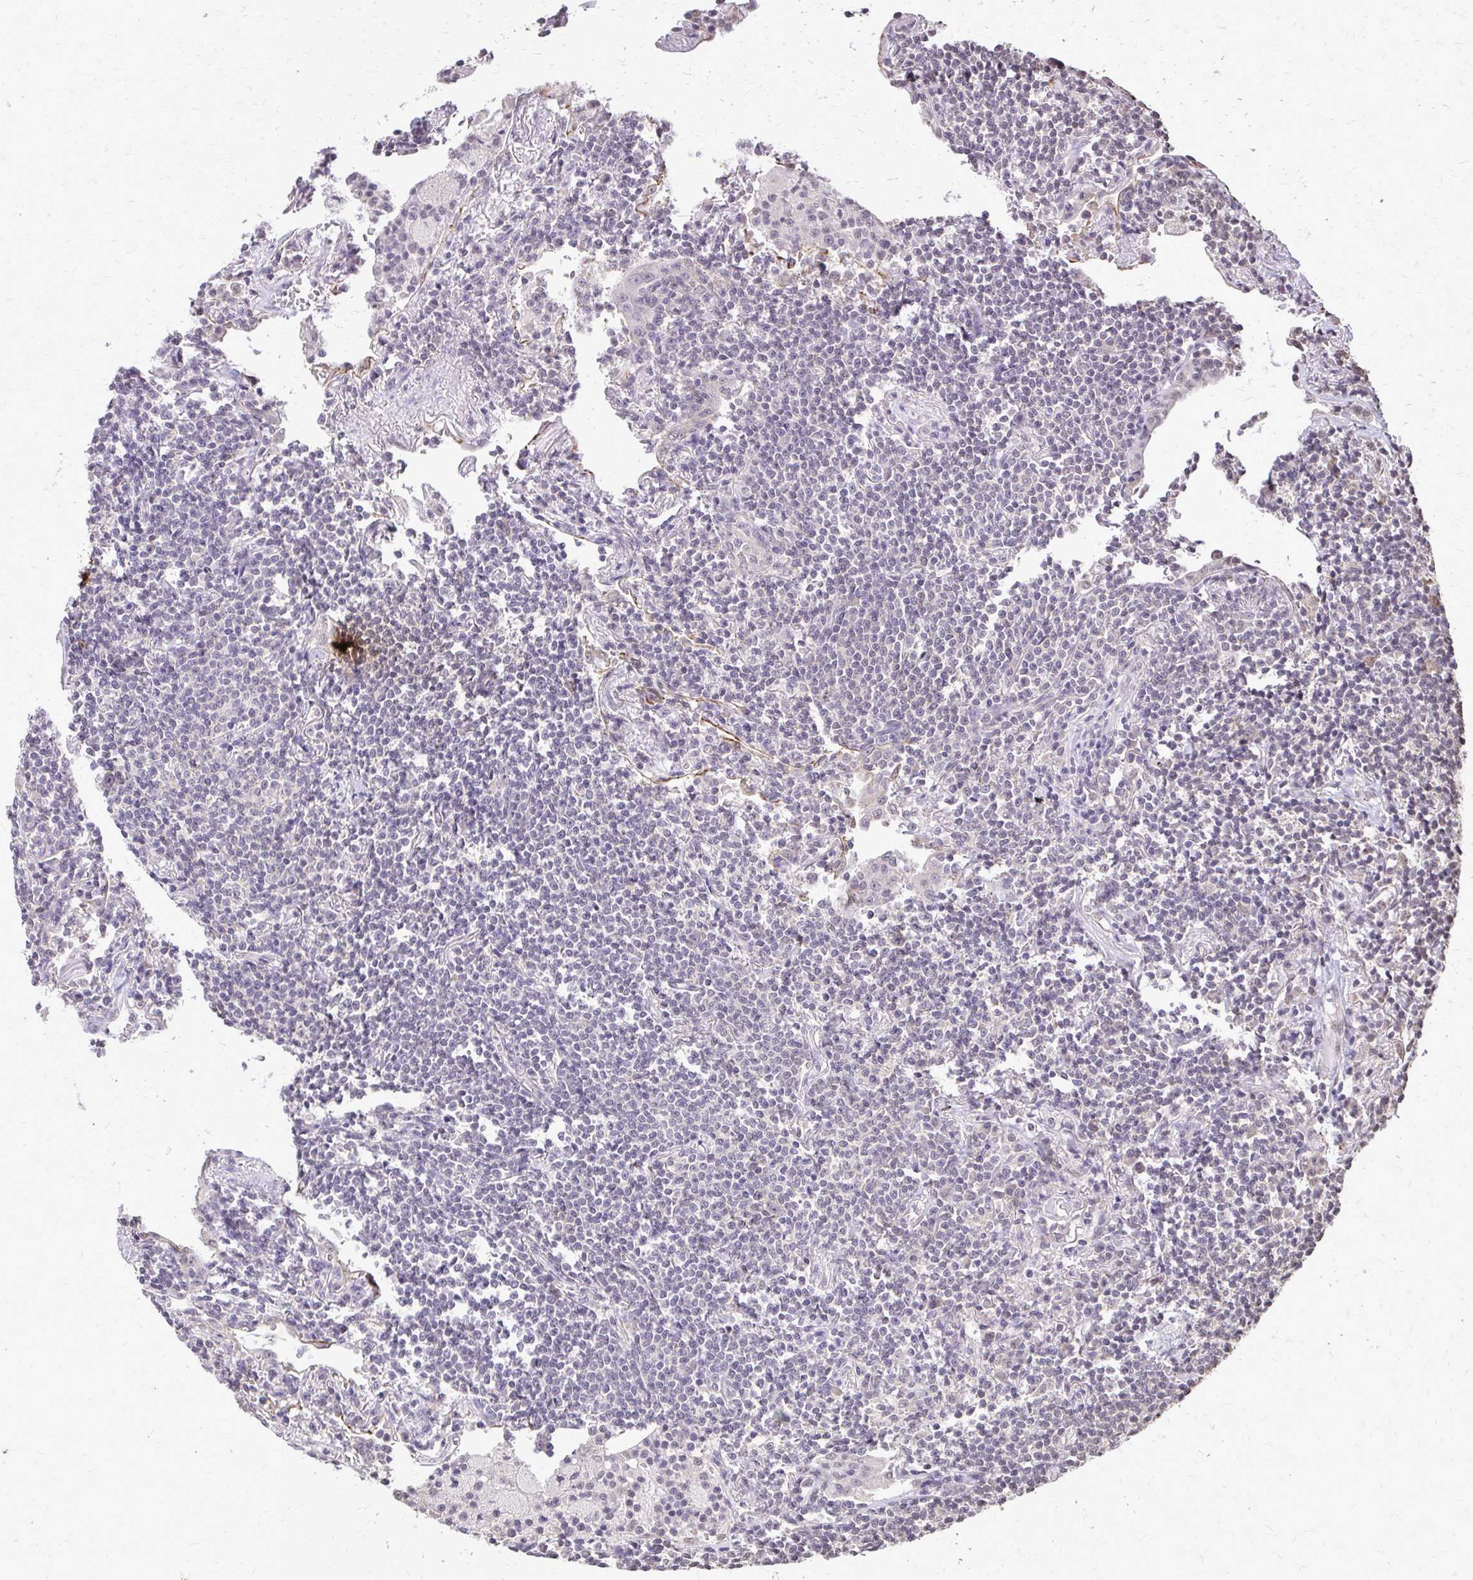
{"staining": {"intensity": "negative", "quantity": "none", "location": "none"}, "tissue": "lymphoma", "cell_type": "Tumor cells", "image_type": "cancer", "snomed": [{"axis": "morphology", "description": "Malignant lymphoma, non-Hodgkin's type, Low grade"}, {"axis": "topography", "description": "Lung"}], "caption": "Human lymphoma stained for a protein using immunohistochemistry shows no positivity in tumor cells.", "gene": "AKAP5", "patient": {"sex": "female", "age": 71}}